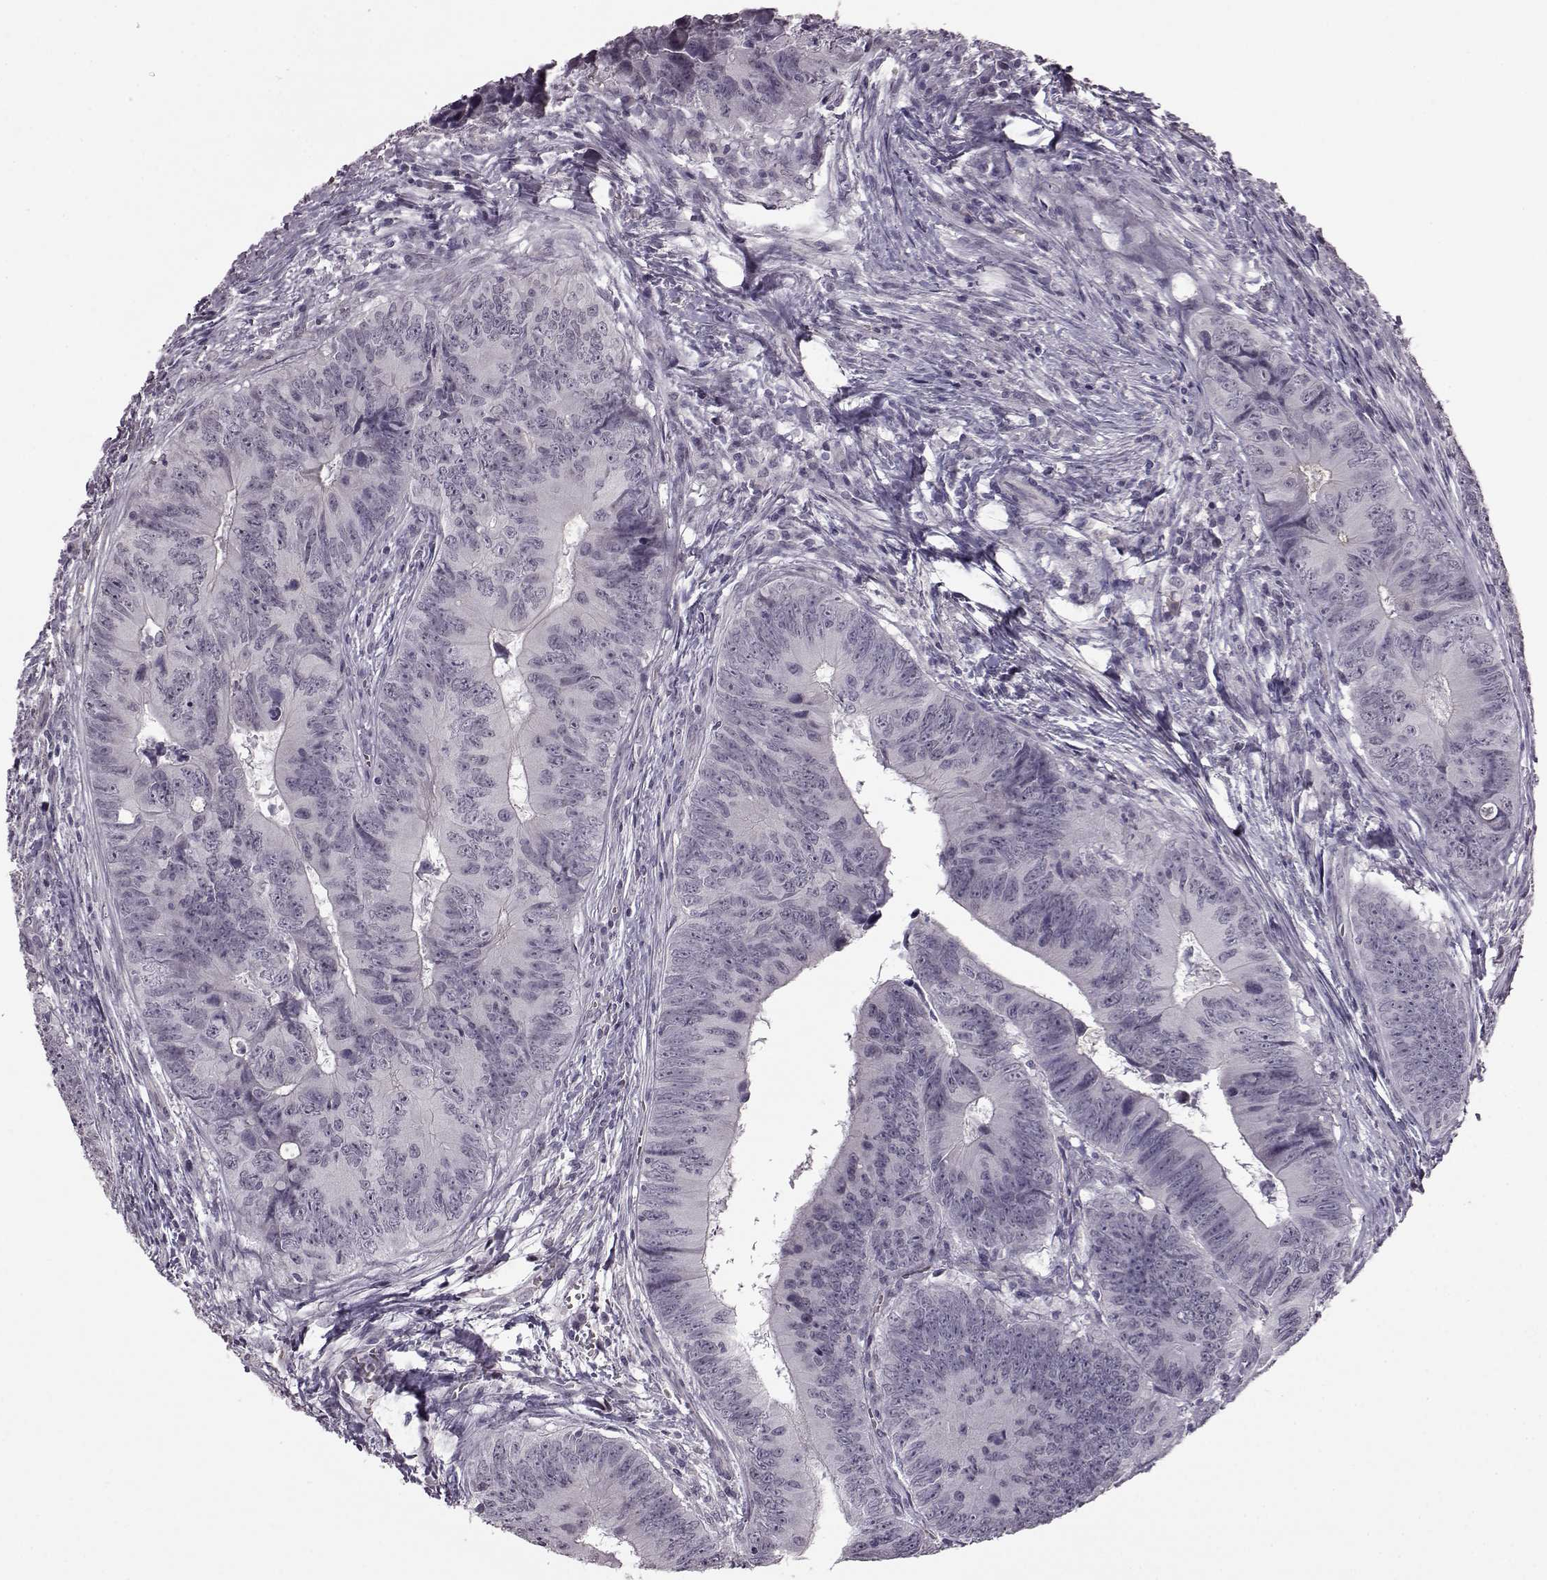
{"staining": {"intensity": "negative", "quantity": "none", "location": "none"}, "tissue": "colorectal cancer", "cell_type": "Tumor cells", "image_type": "cancer", "snomed": [{"axis": "morphology", "description": "Adenocarcinoma, NOS"}, {"axis": "topography", "description": "Colon"}], "caption": "IHC photomicrograph of neoplastic tissue: human colorectal cancer stained with DAB displays no significant protein positivity in tumor cells.", "gene": "PROP1", "patient": {"sex": "female", "age": 82}}